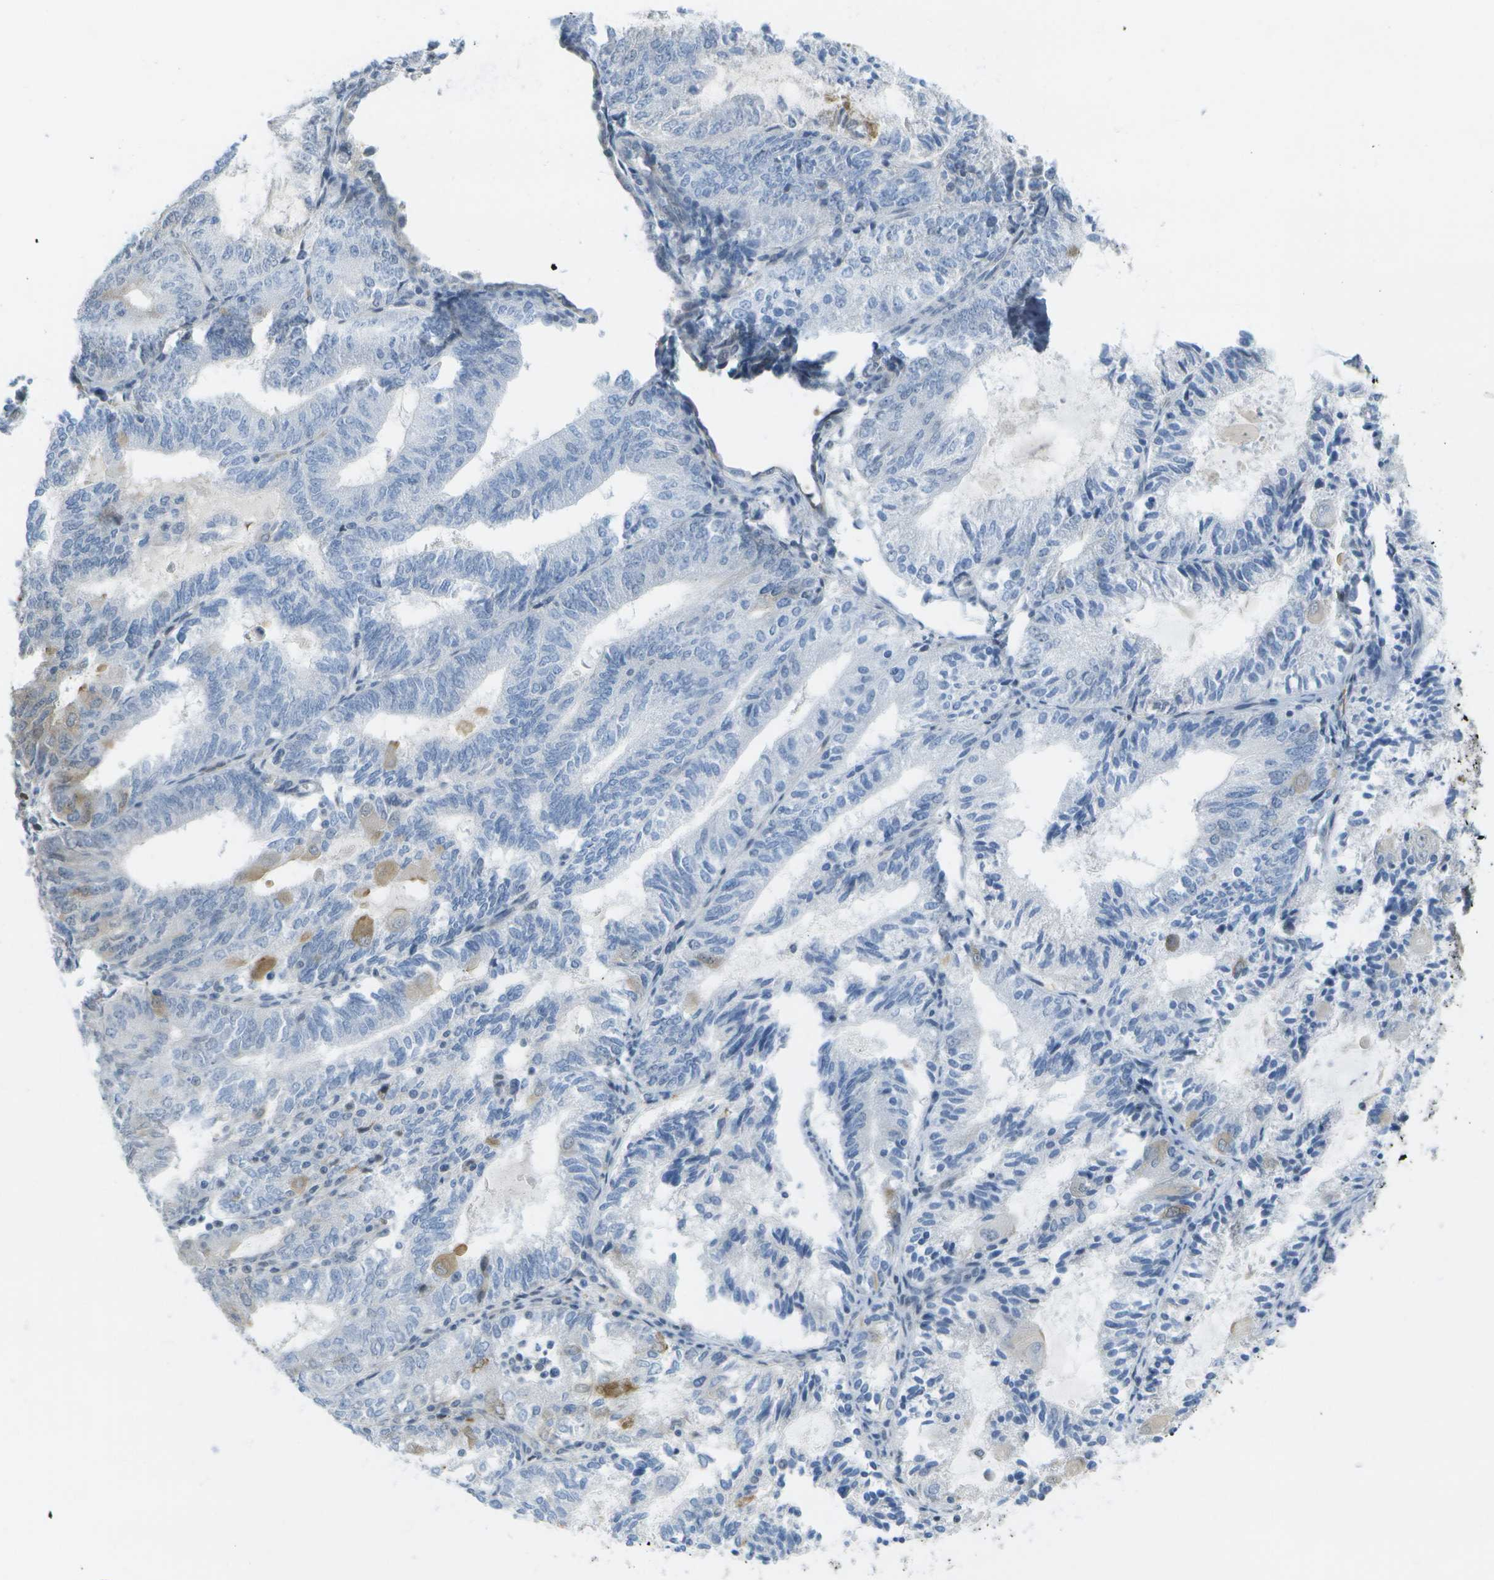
{"staining": {"intensity": "negative", "quantity": "none", "location": "none"}, "tissue": "endometrial cancer", "cell_type": "Tumor cells", "image_type": "cancer", "snomed": [{"axis": "morphology", "description": "Adenocarcinoma, NOS"}, {"axis": "topography", "description": "Endometrium"}], "caption": "Photomicrograph shows no significant protein positivity in tumor cells of adenocarcinoma (endometrial). (DAB (3,3'-diaminobenzidine) immunohistochemistry visualized using brightfield microscopy, high magnification).", "gene": "MARCHF8", "patient": {"sex": "female", "age": 81}}